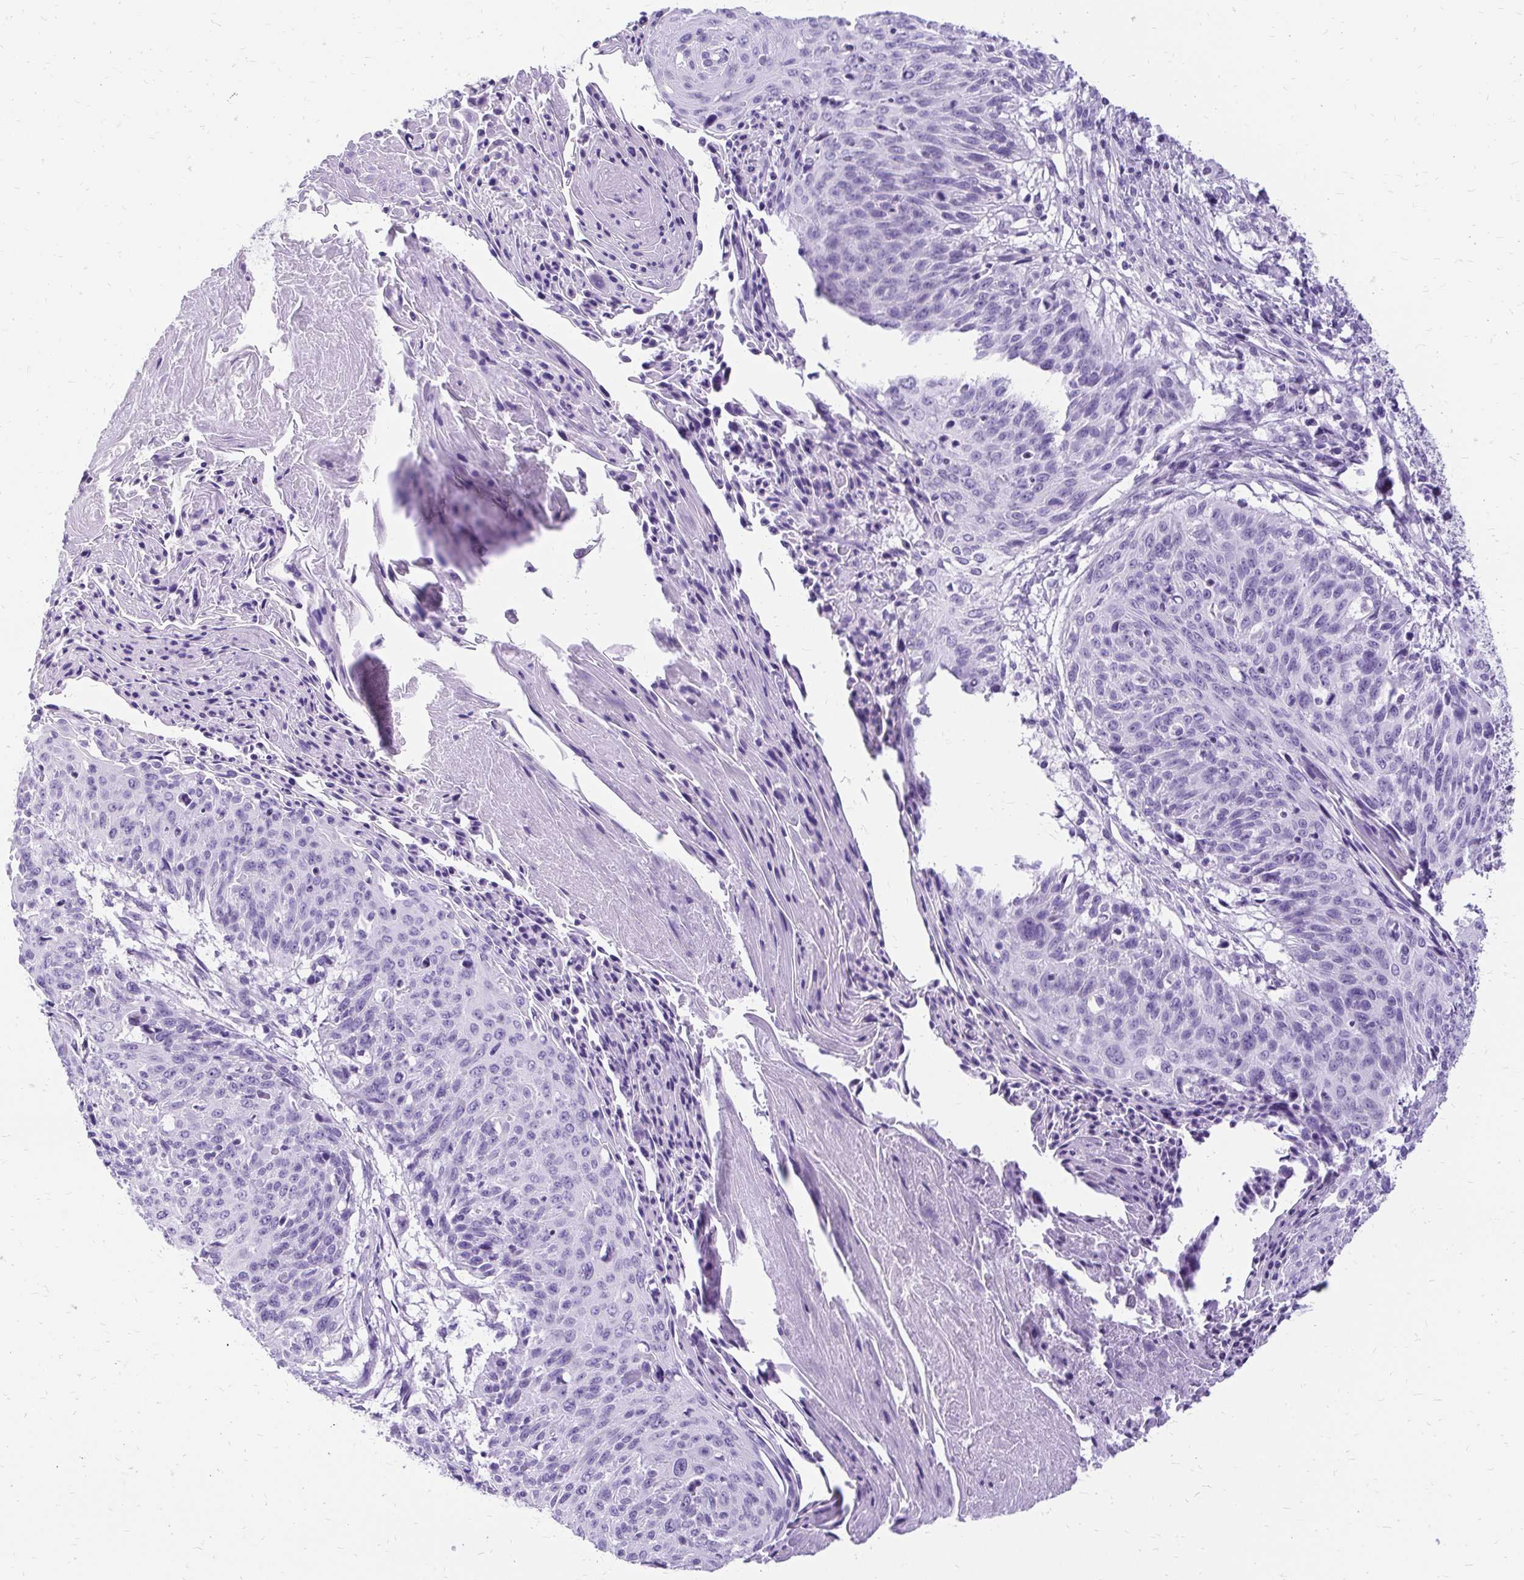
{"staining": {"intensity": "negative", "quantity": "none", "location": "none"}, "tissue": "cervical cancer", "cell_type": "Tumor cells", "image_type": "cancer", "snomed": [{"axis": "morphology", "description": "Squamous cell carcinoma, NOS"}, {"axis": "topography", "description": "Cervix"}], "caption": "DAB immunohistochemical staining of cervical cancer (squamous cell carcinoma) displays no significant staining in tumor cells.", "gene": "SLC32A1", "patient": {"sex": "female", "age": 45}}